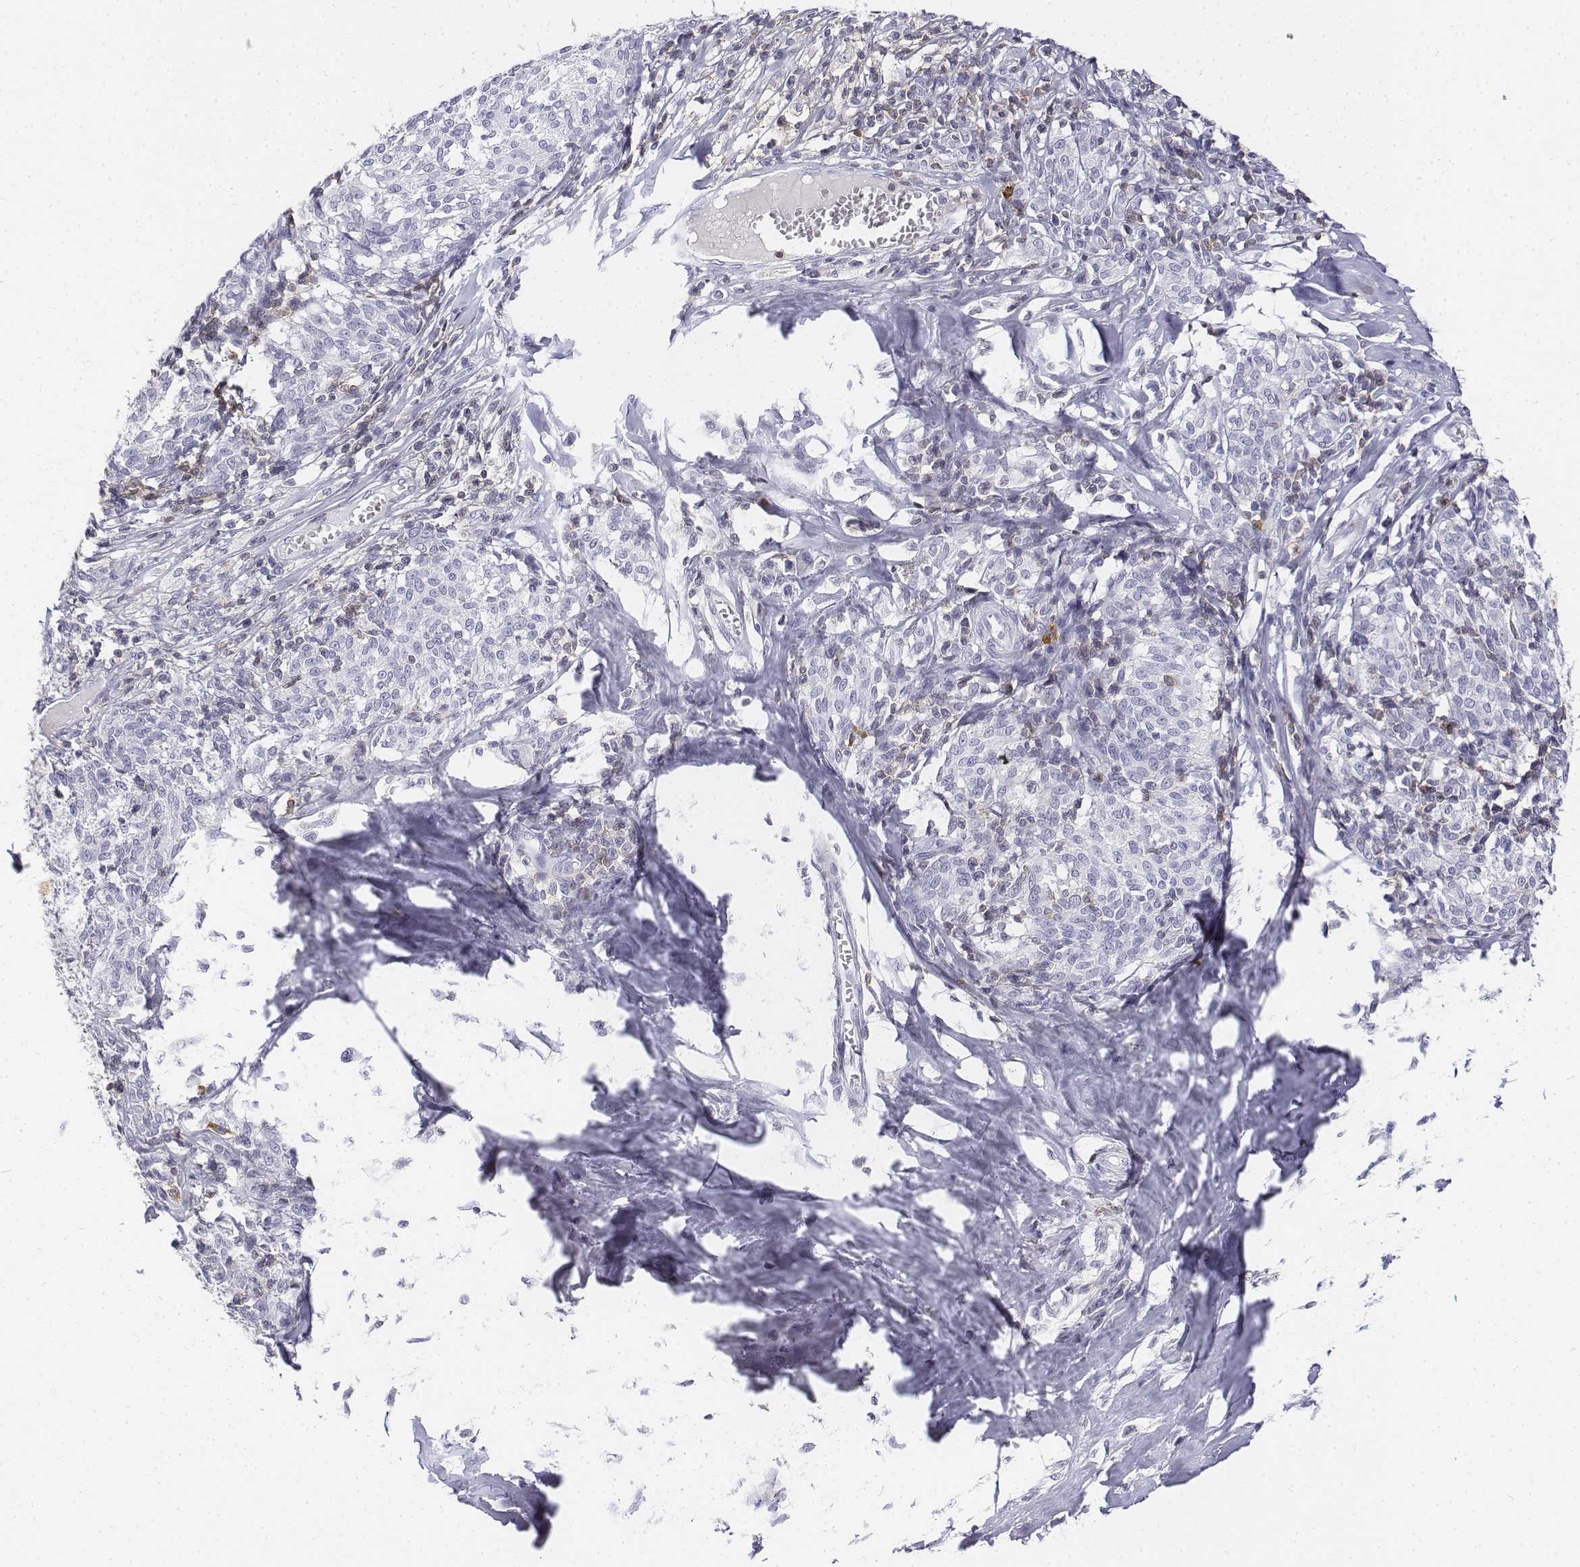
{"staining": {"intensity": "negative", "quantity": "none", "location": "none"}, "tissue": "melanoma", "cell_type": "Tumor cells", "image_type": "cancer", "snomed": [{"axis": "morphology", "description": "Malignant melanoma, NOS"}, {"axis": "topography", "description": "Skin"}], "caption": "The IHC histopathology image has no significant staining in tumor cells of melanoma tissue. The staining is performed using DAB brown chromogen with nuclei counter-stained in using hematoxylin.", "gene": "CD3E", "patient": {"sex": "female", "age": 72}}